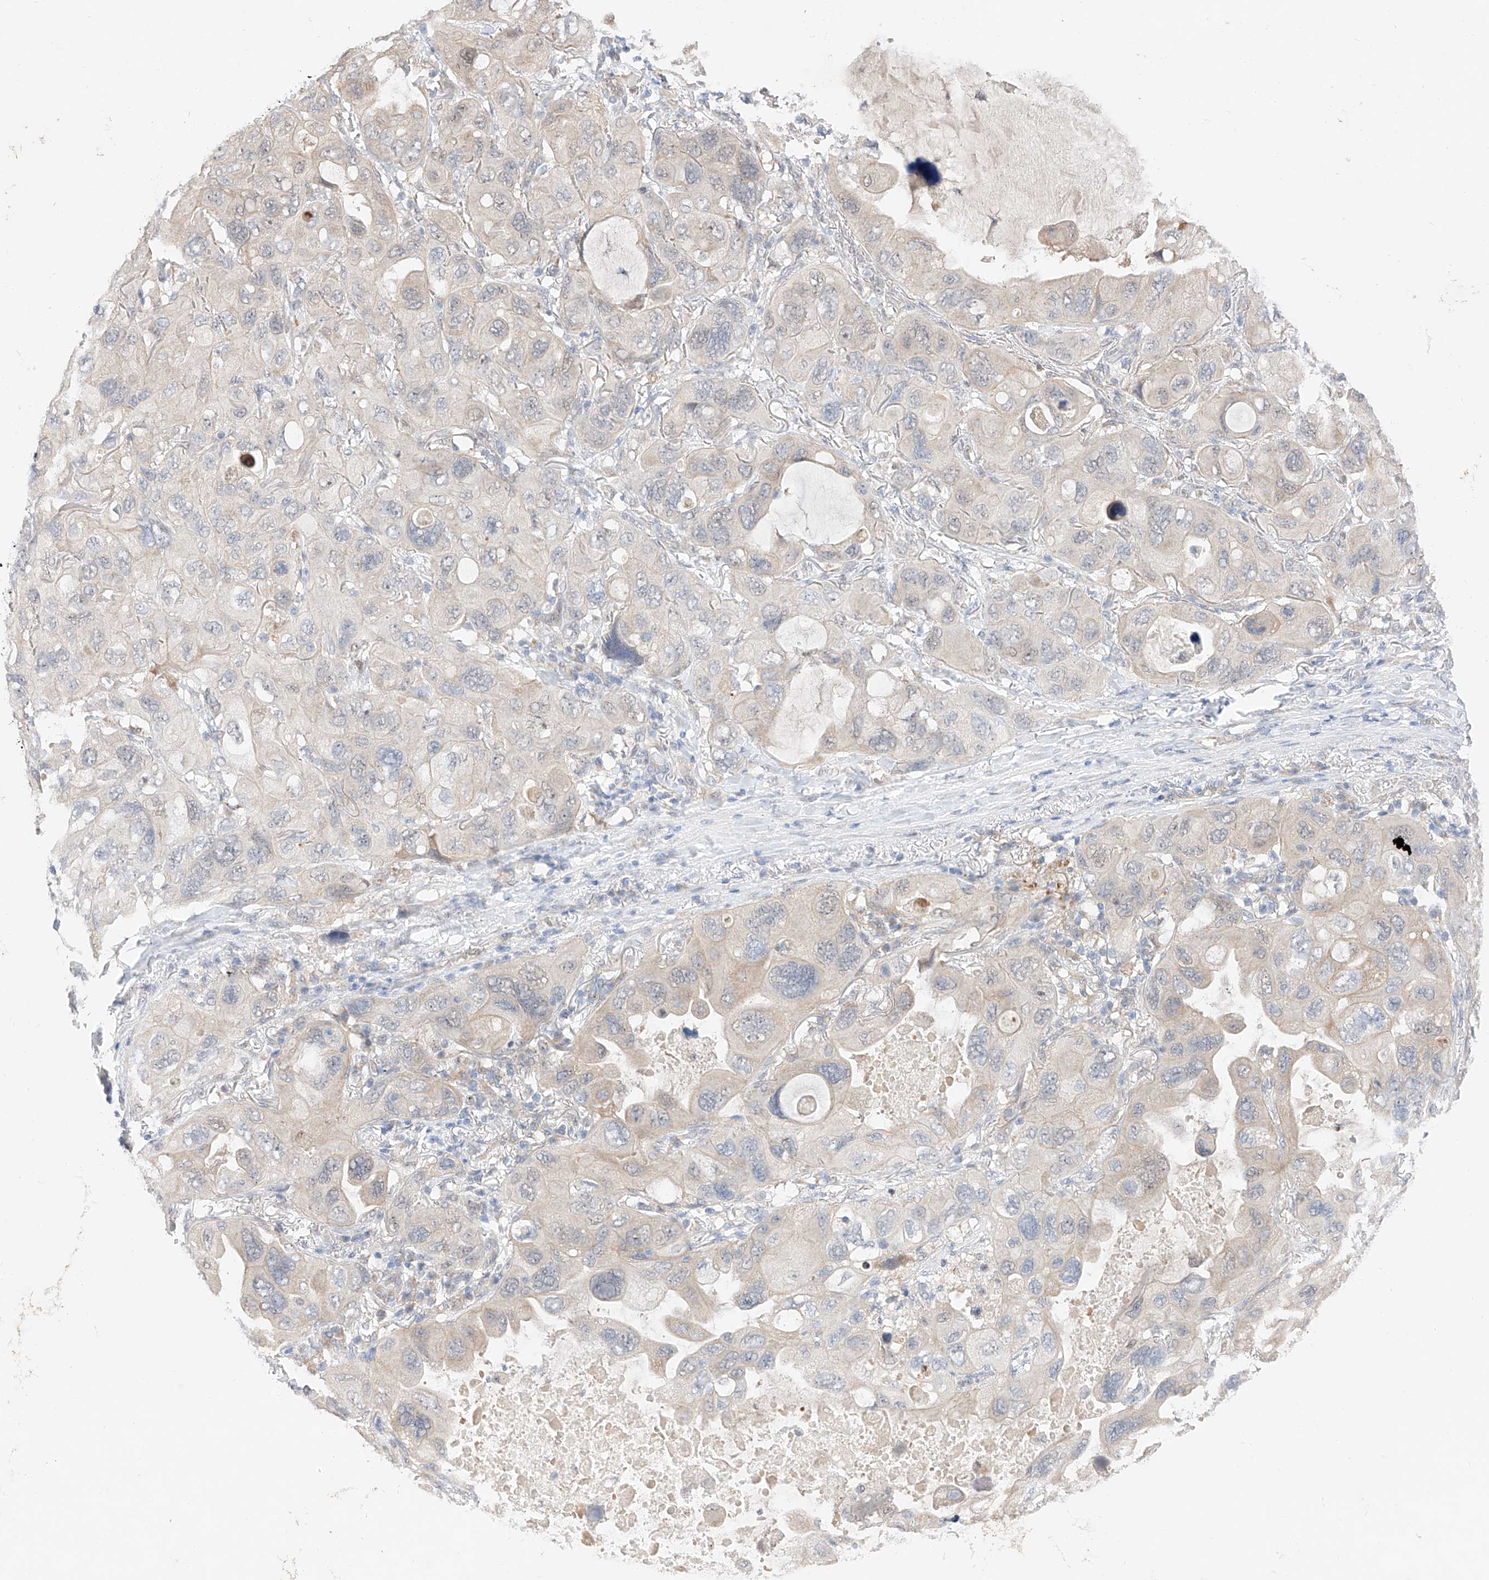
{"staining": {"intensity": "negative", "quantity": "none", "location": "none"}, "tissue": "lung cancer", "cell_type": "Tumor cells", "image_type": "cancer", "snomed": [{"axis": "morphology", "description": "Squamous cell carcinoma, NOS"}, {"axis": "topography", "description": "Lung"}], "caption": "DAB (3,3'-diaminobenzidine) immunohistochemical staining of lung squamous cell carcinoma displays no significant expression in tumor cells.", "gene": "IL22RA2", "patient": {"sex": "female", "age": 73}}